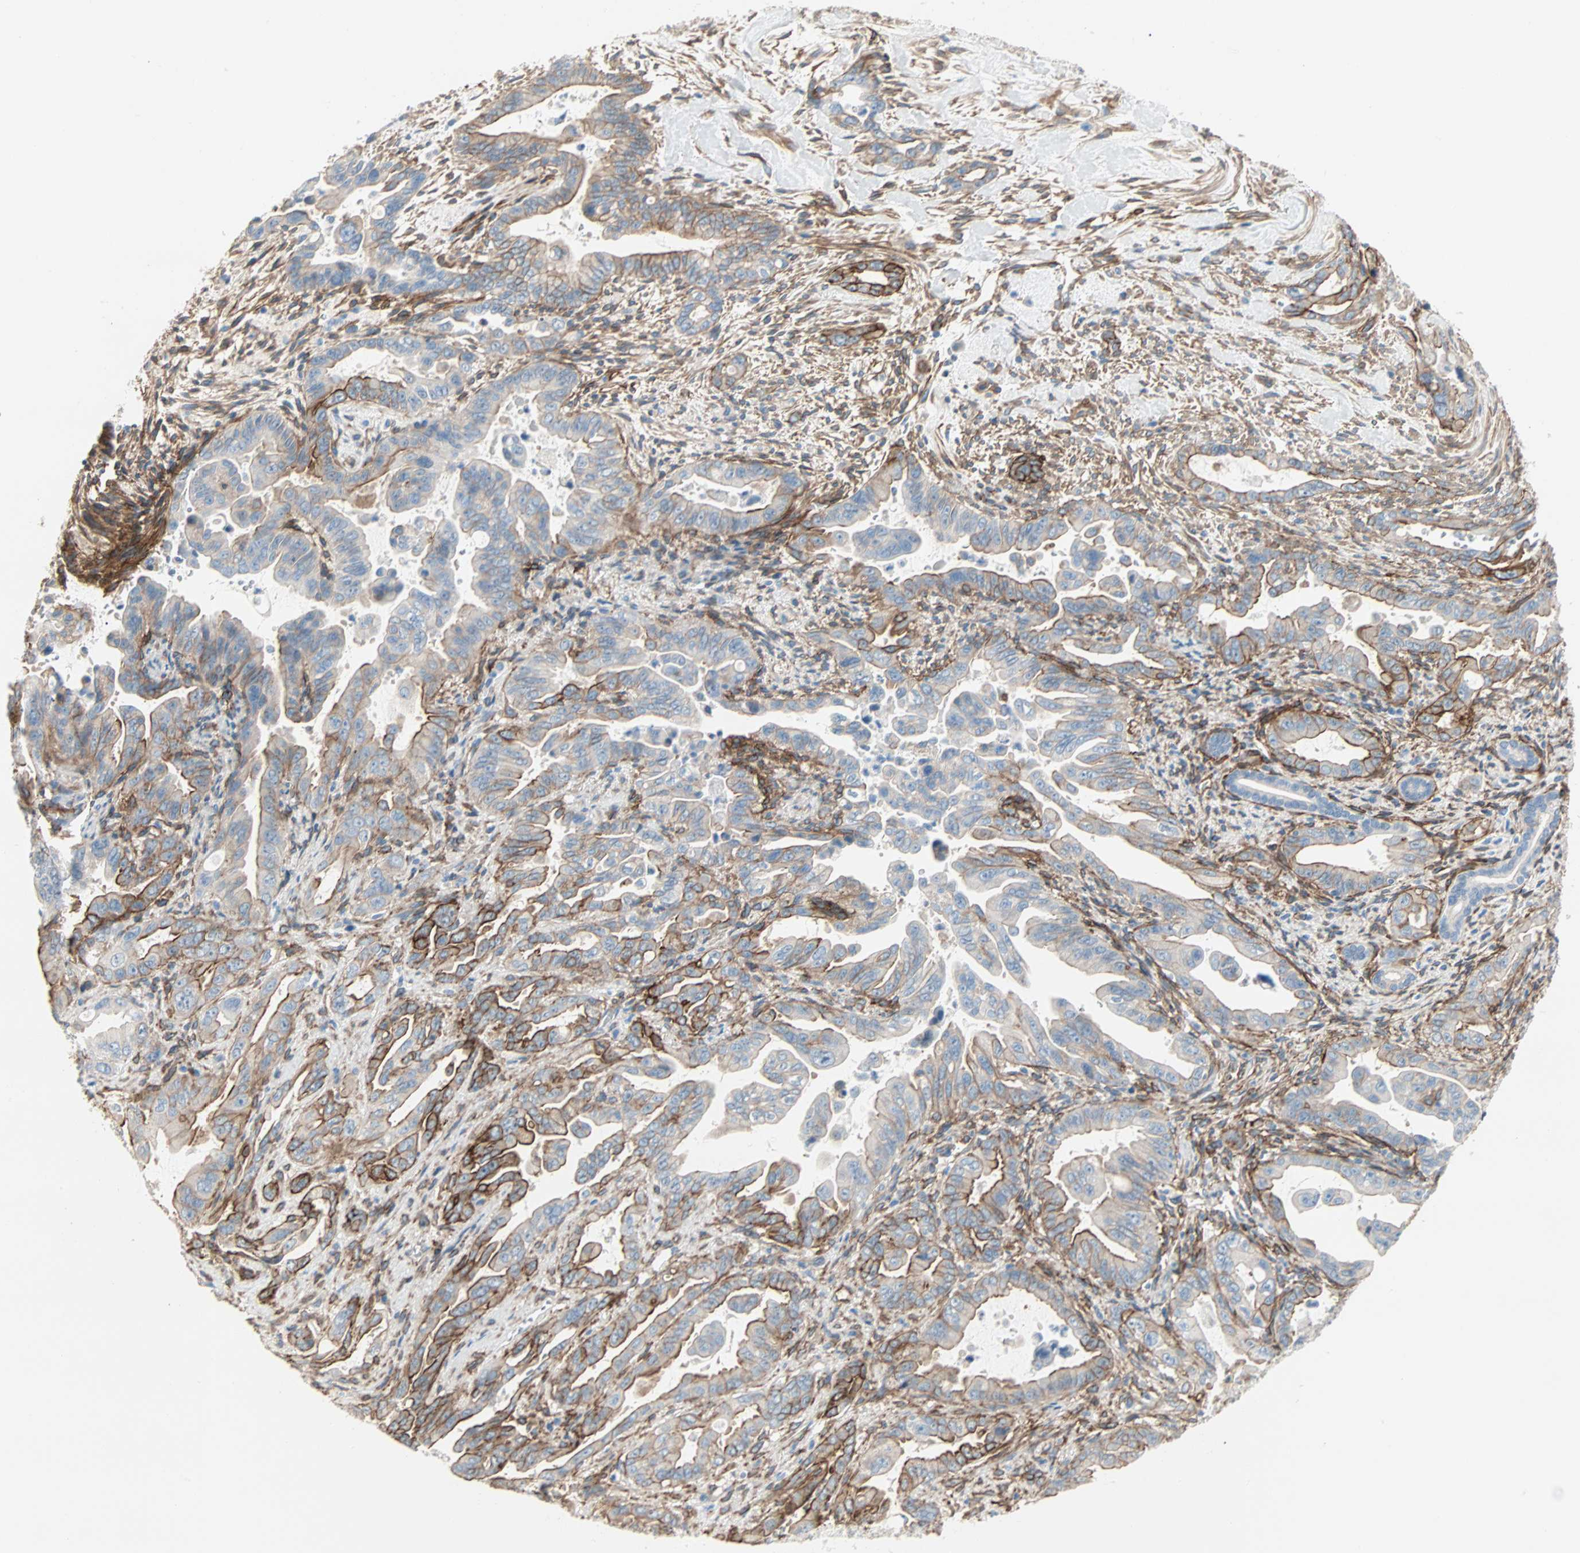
{"staining": {"intensity": "moderate", "quantity": ">75%", "location": "cytoplasmic/membranous"}, "tissue": "pancreatic cancer", "cell_type": "Tumor cells", "image_type": "cancer", "snomed": [{"axis": "morphology", "description": "Adenocarcinoma, NOS"}, {"axis": "topography", "description": "Pancreas"}], "caption": "Moderate cytoplasmic/membranous positivity for a protein is appreciated in approximately >75% of tumor cells of pancreatic adenocarcinoma using IHC.", "gene": "EPB41L2", "patient": {"sex": "male", "age": 70}}